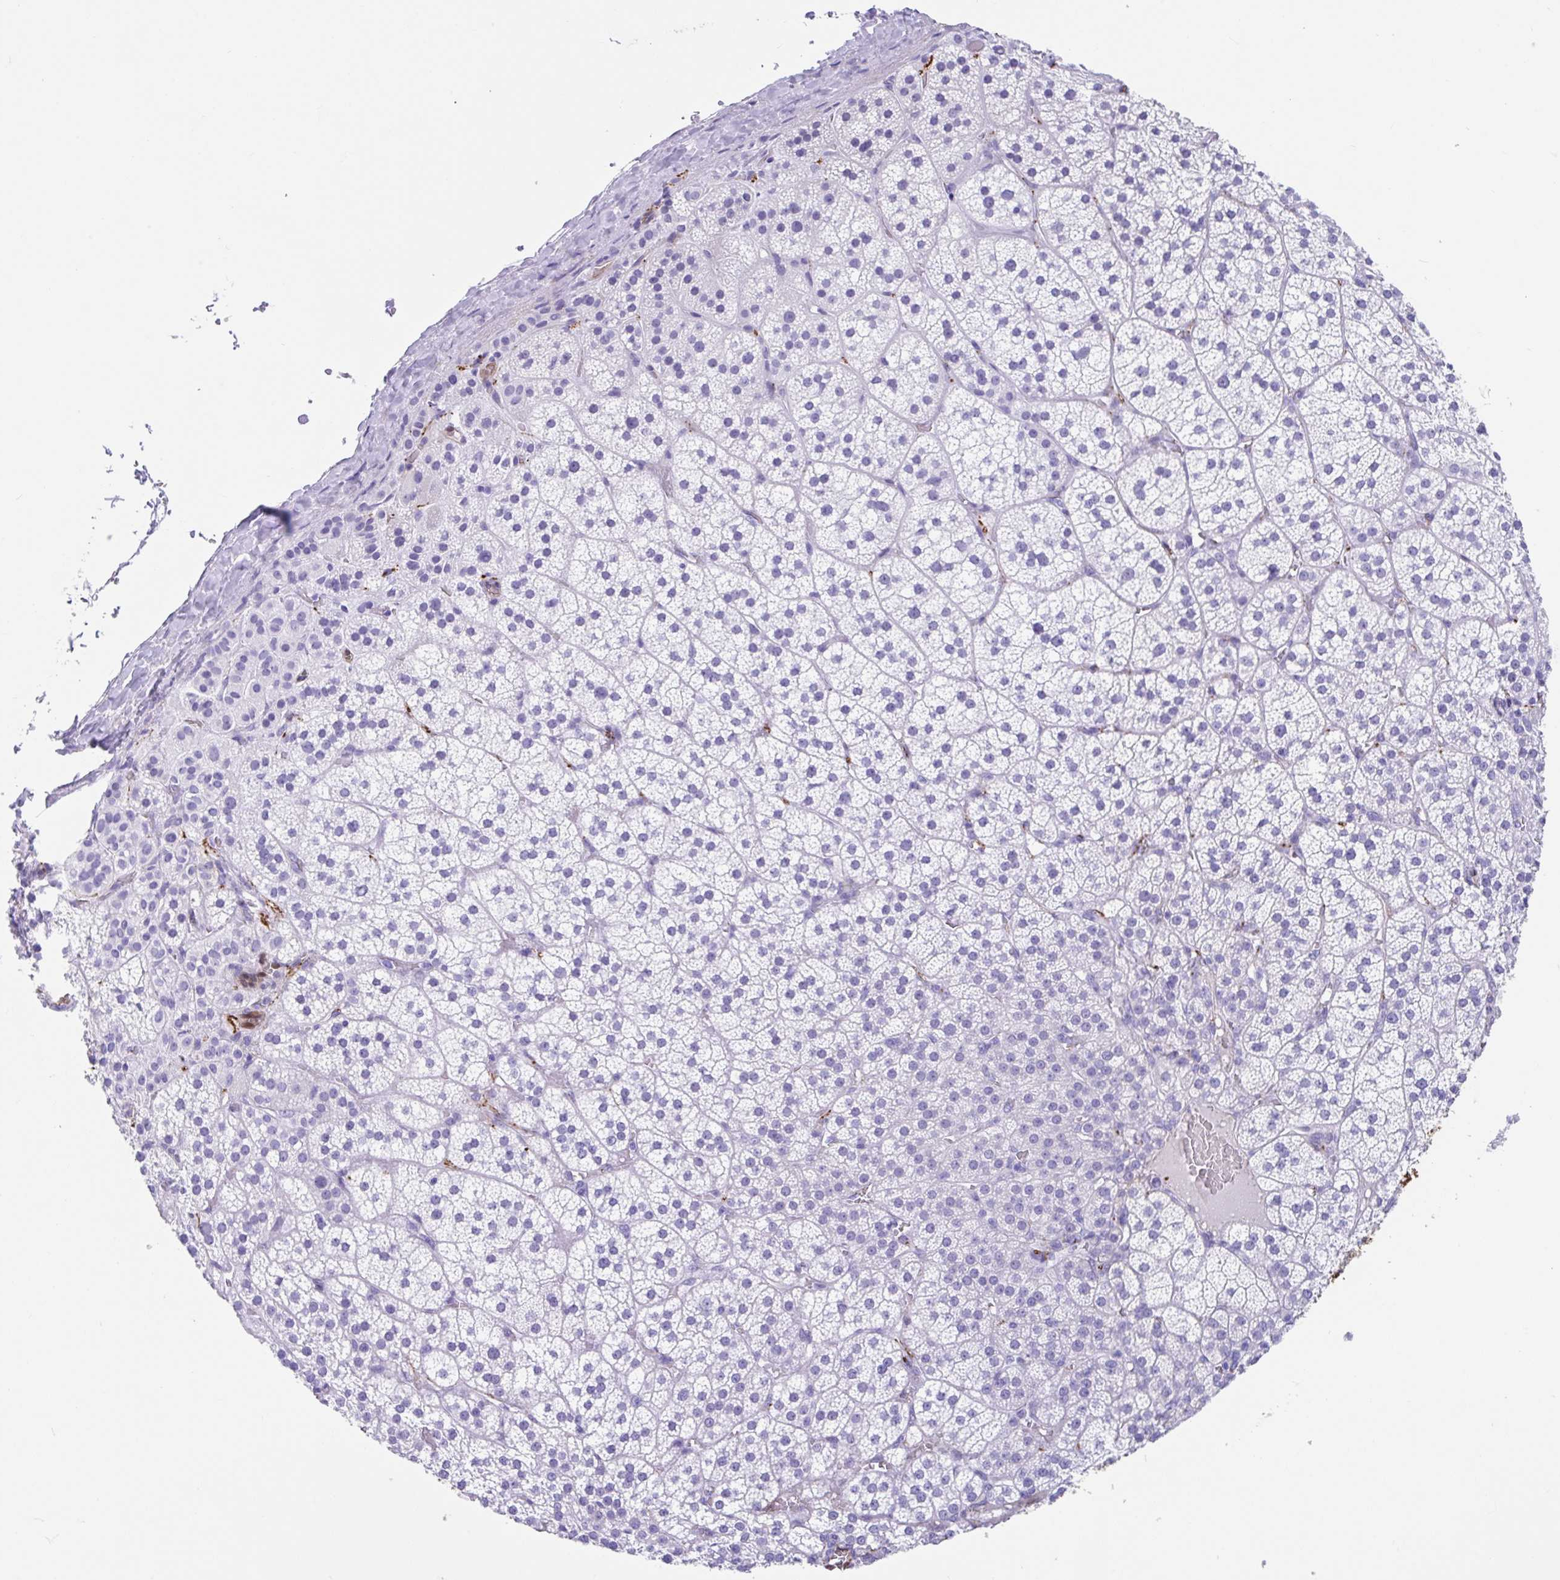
{"staining": {"intensity": "weak", "quantity": "<25%", "location": "cytoplasmic/membranous"}, "tissue": "adrenal gland", "cell_type": "Glandular cells", "image_type": "normal", "snomed": [{"axis": "morphology", "description": "Normal tissue, NOS"}, {"axis": "topography", "description": "Adrenal gland"}], "caption": "Immunohistochemistry image of unremarkable adrenal gland: human adrenal gland stained with DAB (3,3'-diaminobenzidine) displays no significant protein positivity in glandular cells.", "gene": "FAM107A", "patient": {"sex": "female", "age": 60}}